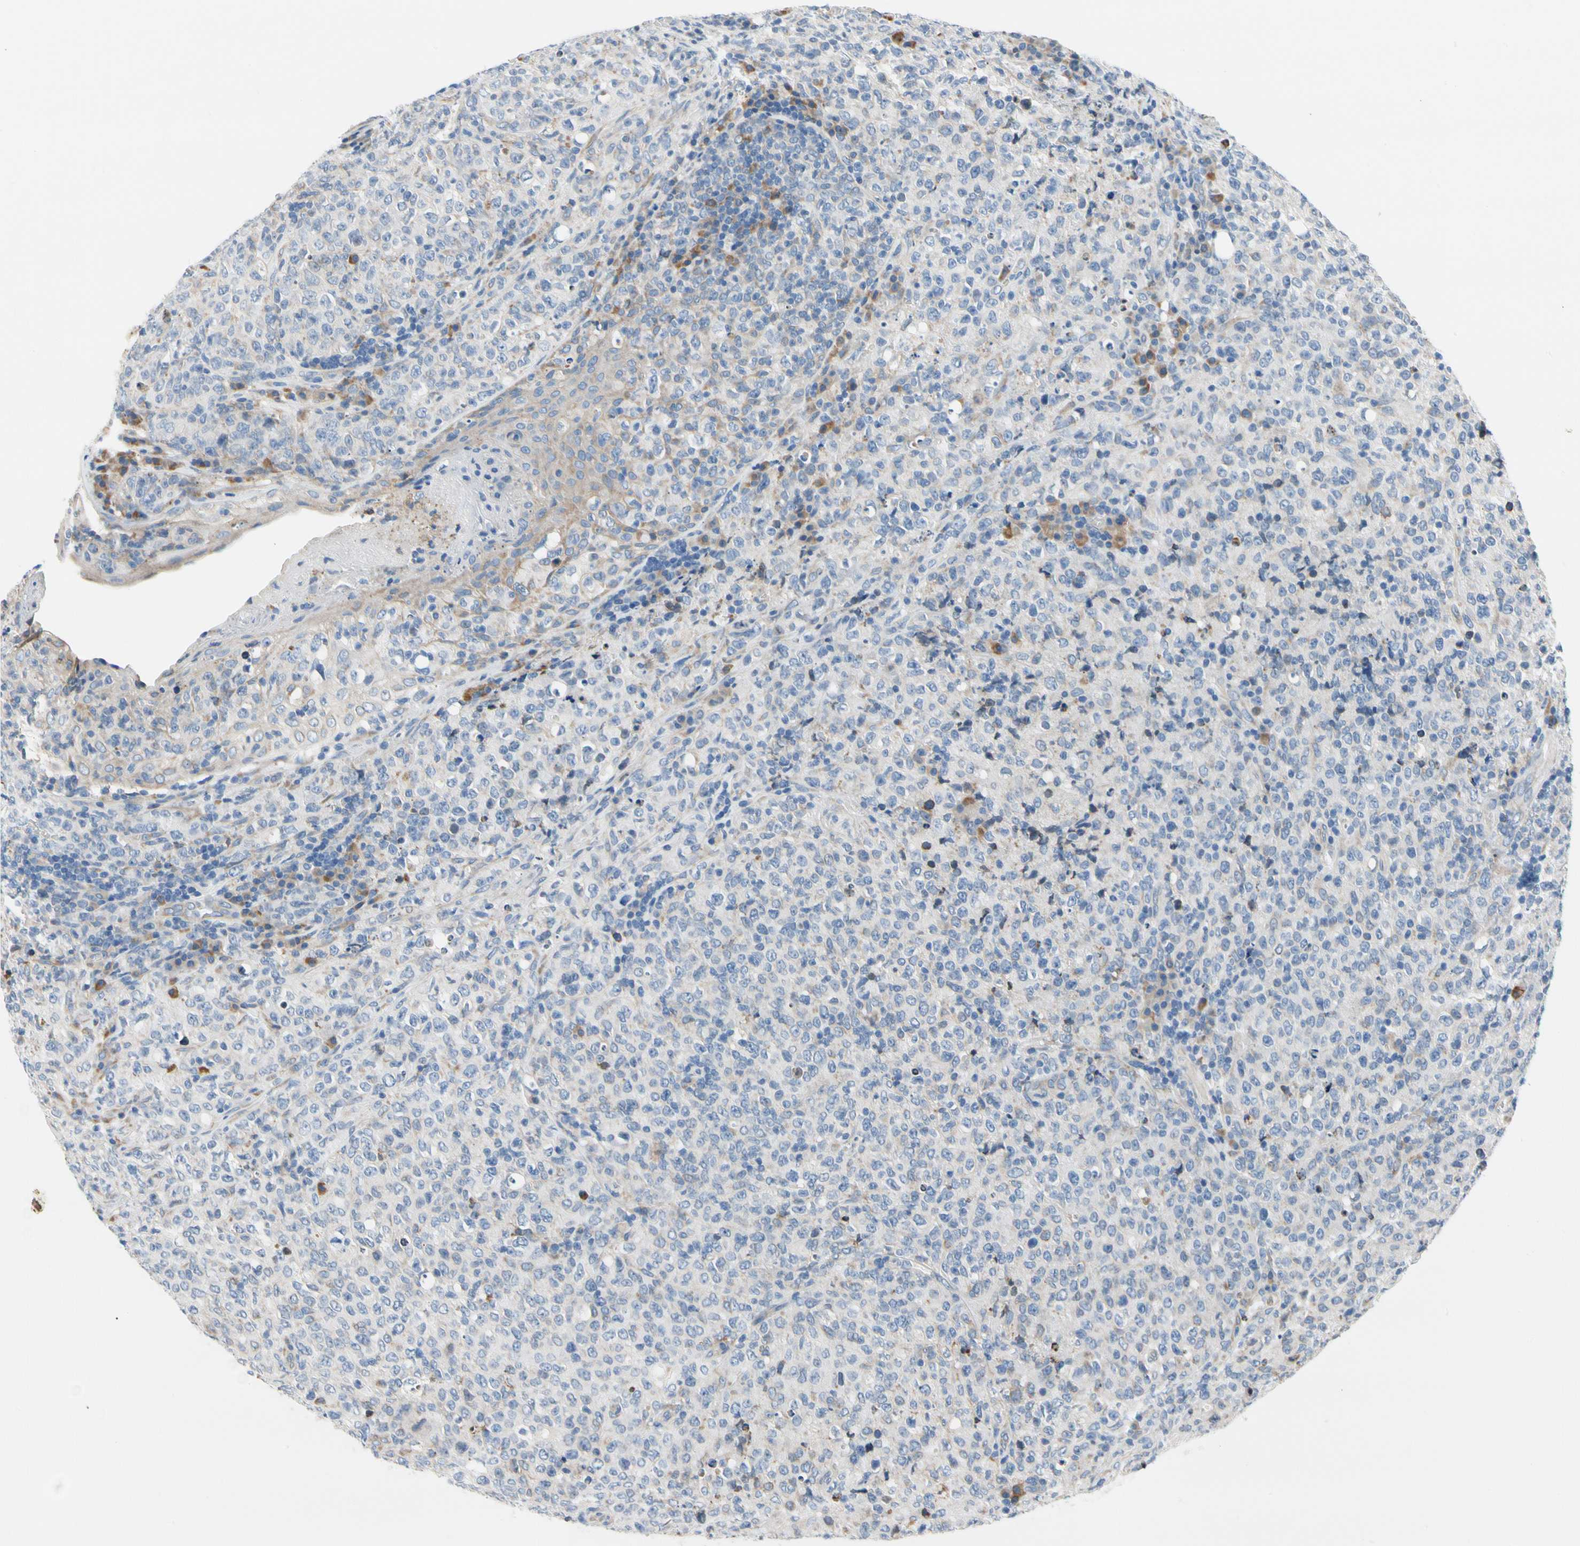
{"staining": {"intensity": "negative", "quantity": "none", "location": "none"}, "tissue": "lymphoma", "cell_type": "Tumor cells", "image_type": "cancer", "snomed": [{"axis": "morphology", "description": "Malignant lymphoma, non-Hodgkin's type, High grade"}, {"axis": "topography", "description": "Tonsil"}], "caption": "Malignant lymphoma, non-Hodgkin's type (high-grade) was stained to show a protein in brown. There is no significant staining in tumor cells.", "gene": "STXBP1", "patient": {"sex": "female", "age": 36}}